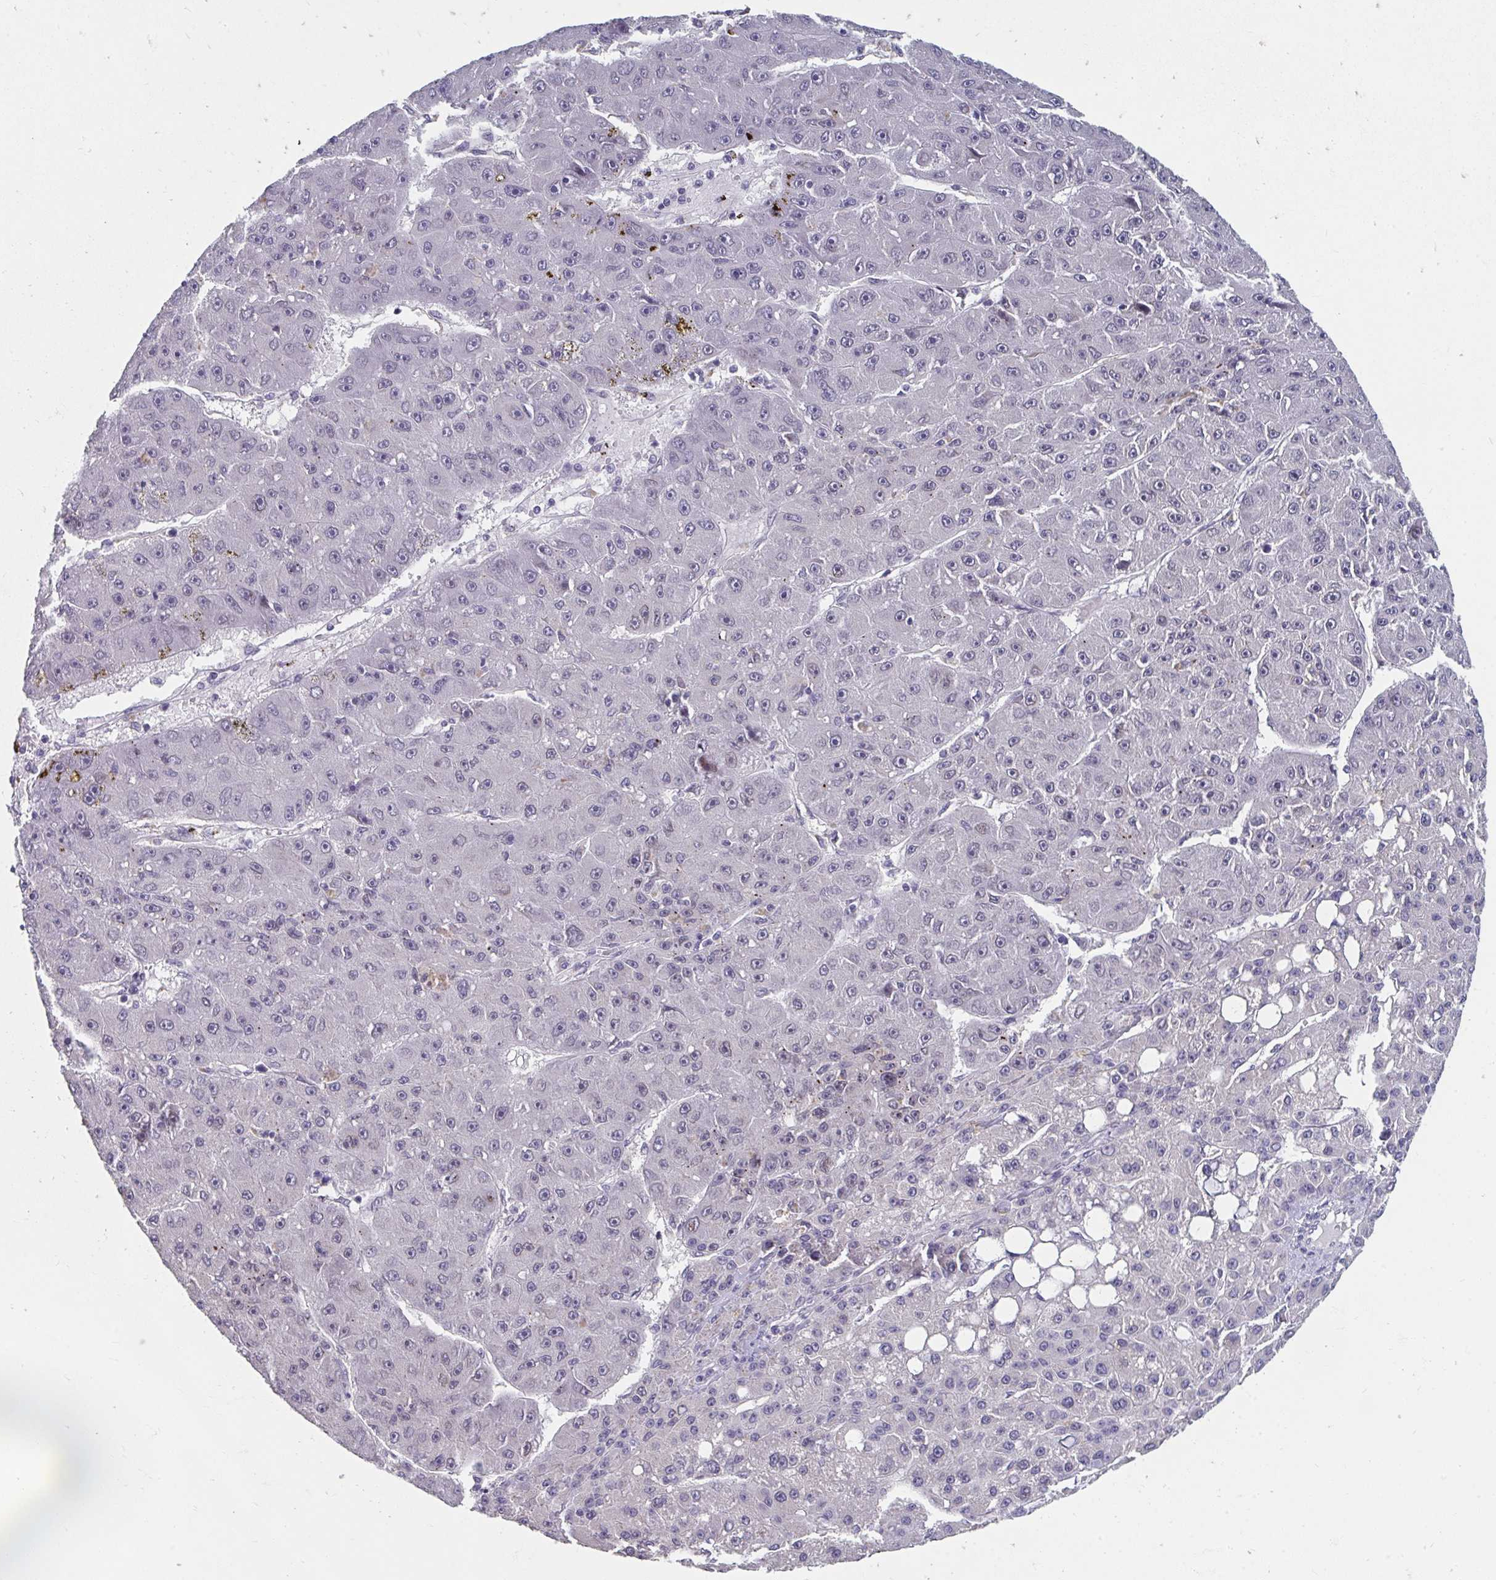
{"staining": {"intensity": "negative", "quantity": "none", "location": "none"}, "tissue": "liver cancer", "cell_type": "Tumor cells", "image_type": "cancer", "snomed": [{"axis": "morphology", "description": "Carcinoma, Hepatocellular, NOS"}, {"axis": "topography", "description": "Liver"}], "caption": "High power microscopy image of an immunohistochemistry micrograph of liver cancer, revealing no significant expression in tumor cells.", "gene": "NUP133", "patient": {"sex": "male", "age": 67}}